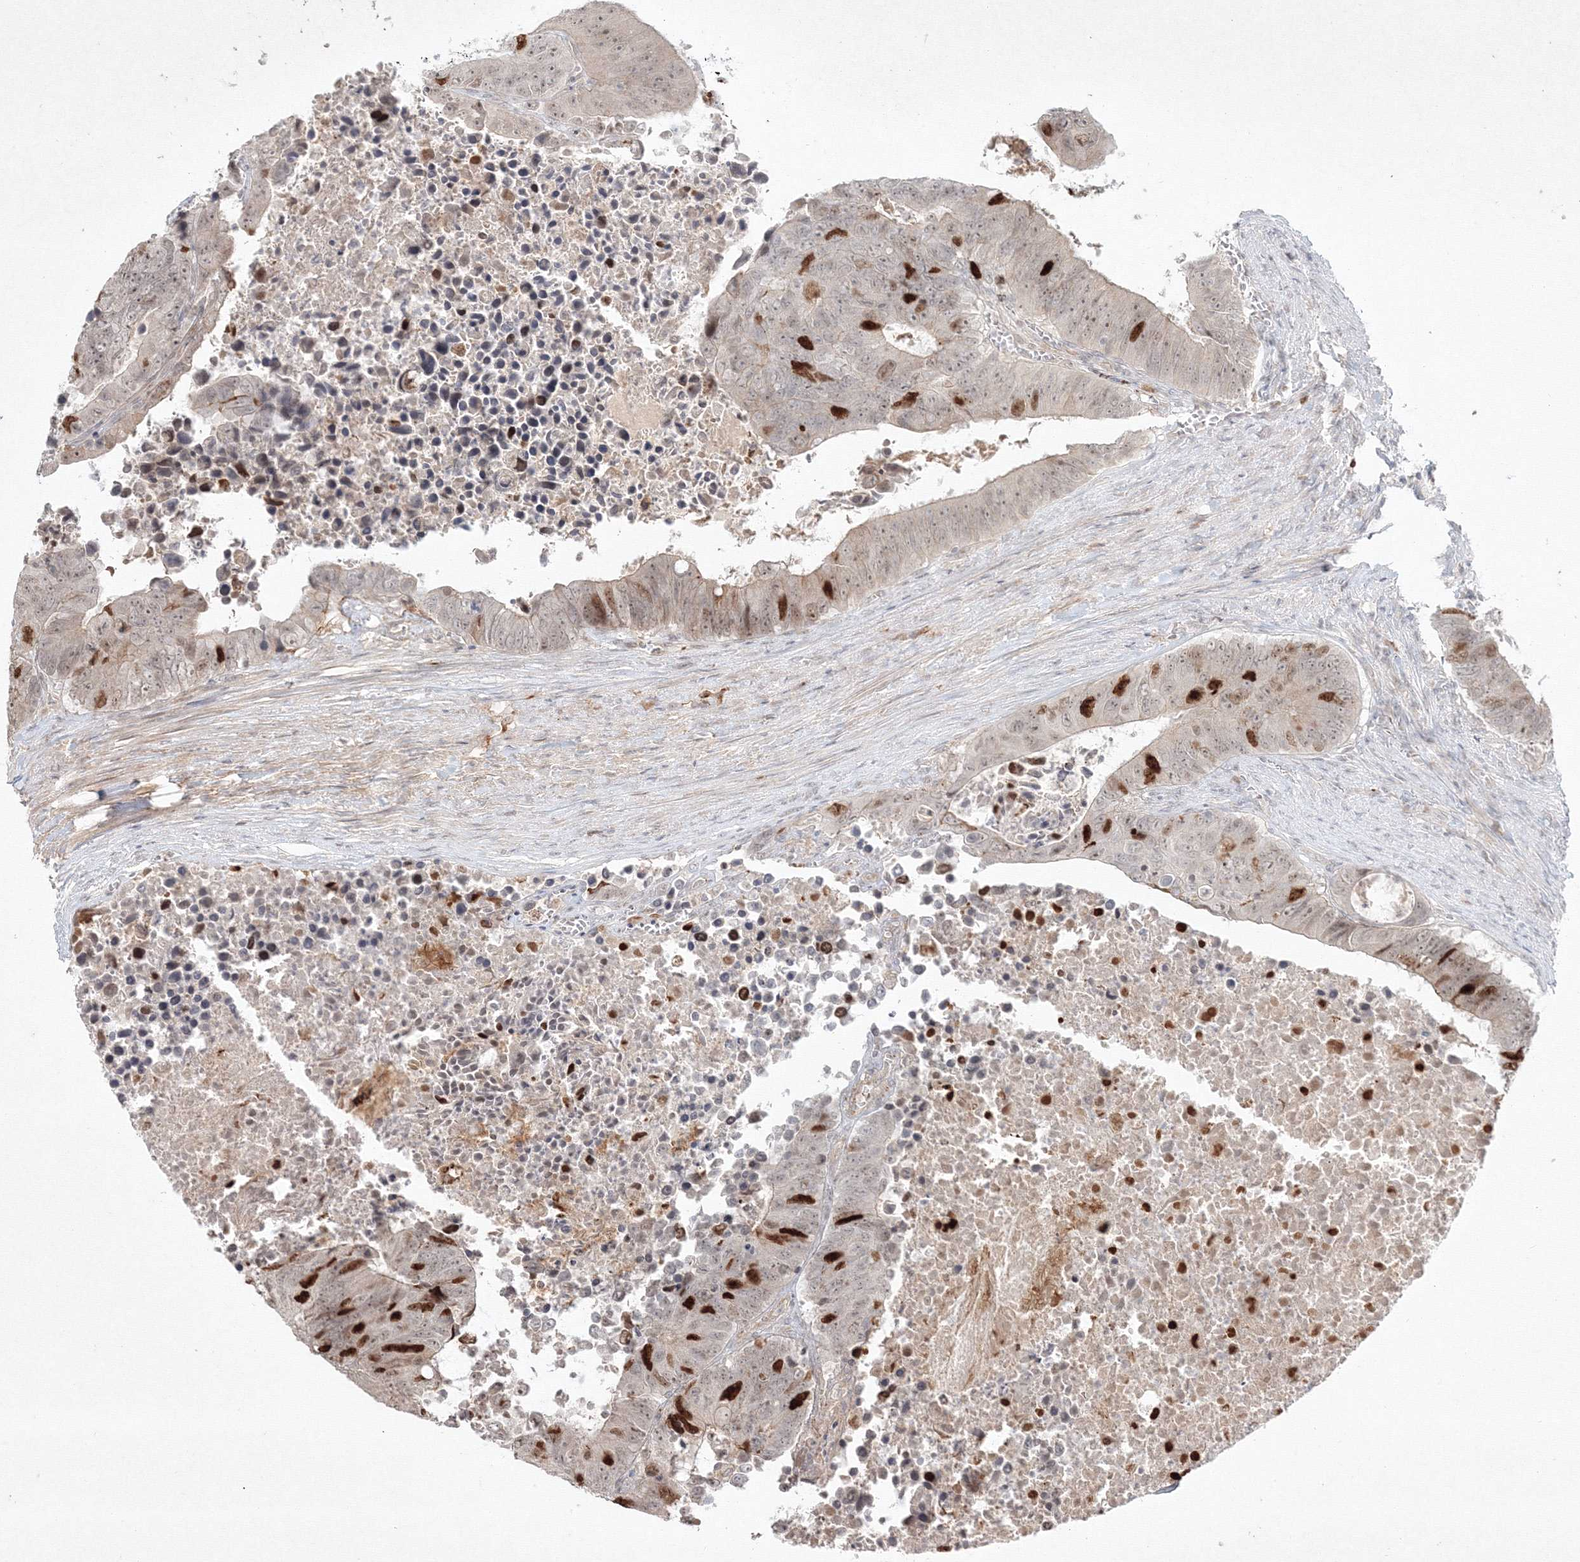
{"staining": {"intensity": "strong", "quantity": "<25%", "location": "nuclear"}, "tissue": "colorectal cancer", "cell_type": "Tumor cells", "image_type": "cancer", "snomed": [{"axis": "morphology", "description": "Adenocarcinoma, NOS"}, {"axis": "topography", "description": "Colon"}], "caption": "A micrograph of human colorectal cancer (adenocarcinoma) stained for a protein displays strong nuclear brown staining in tumor cells. (brown staining indicates protein expression, while blue staining denotes nuclei).", "gene": "KIF20A", "patient": {"sex": "male", "age": 87}}